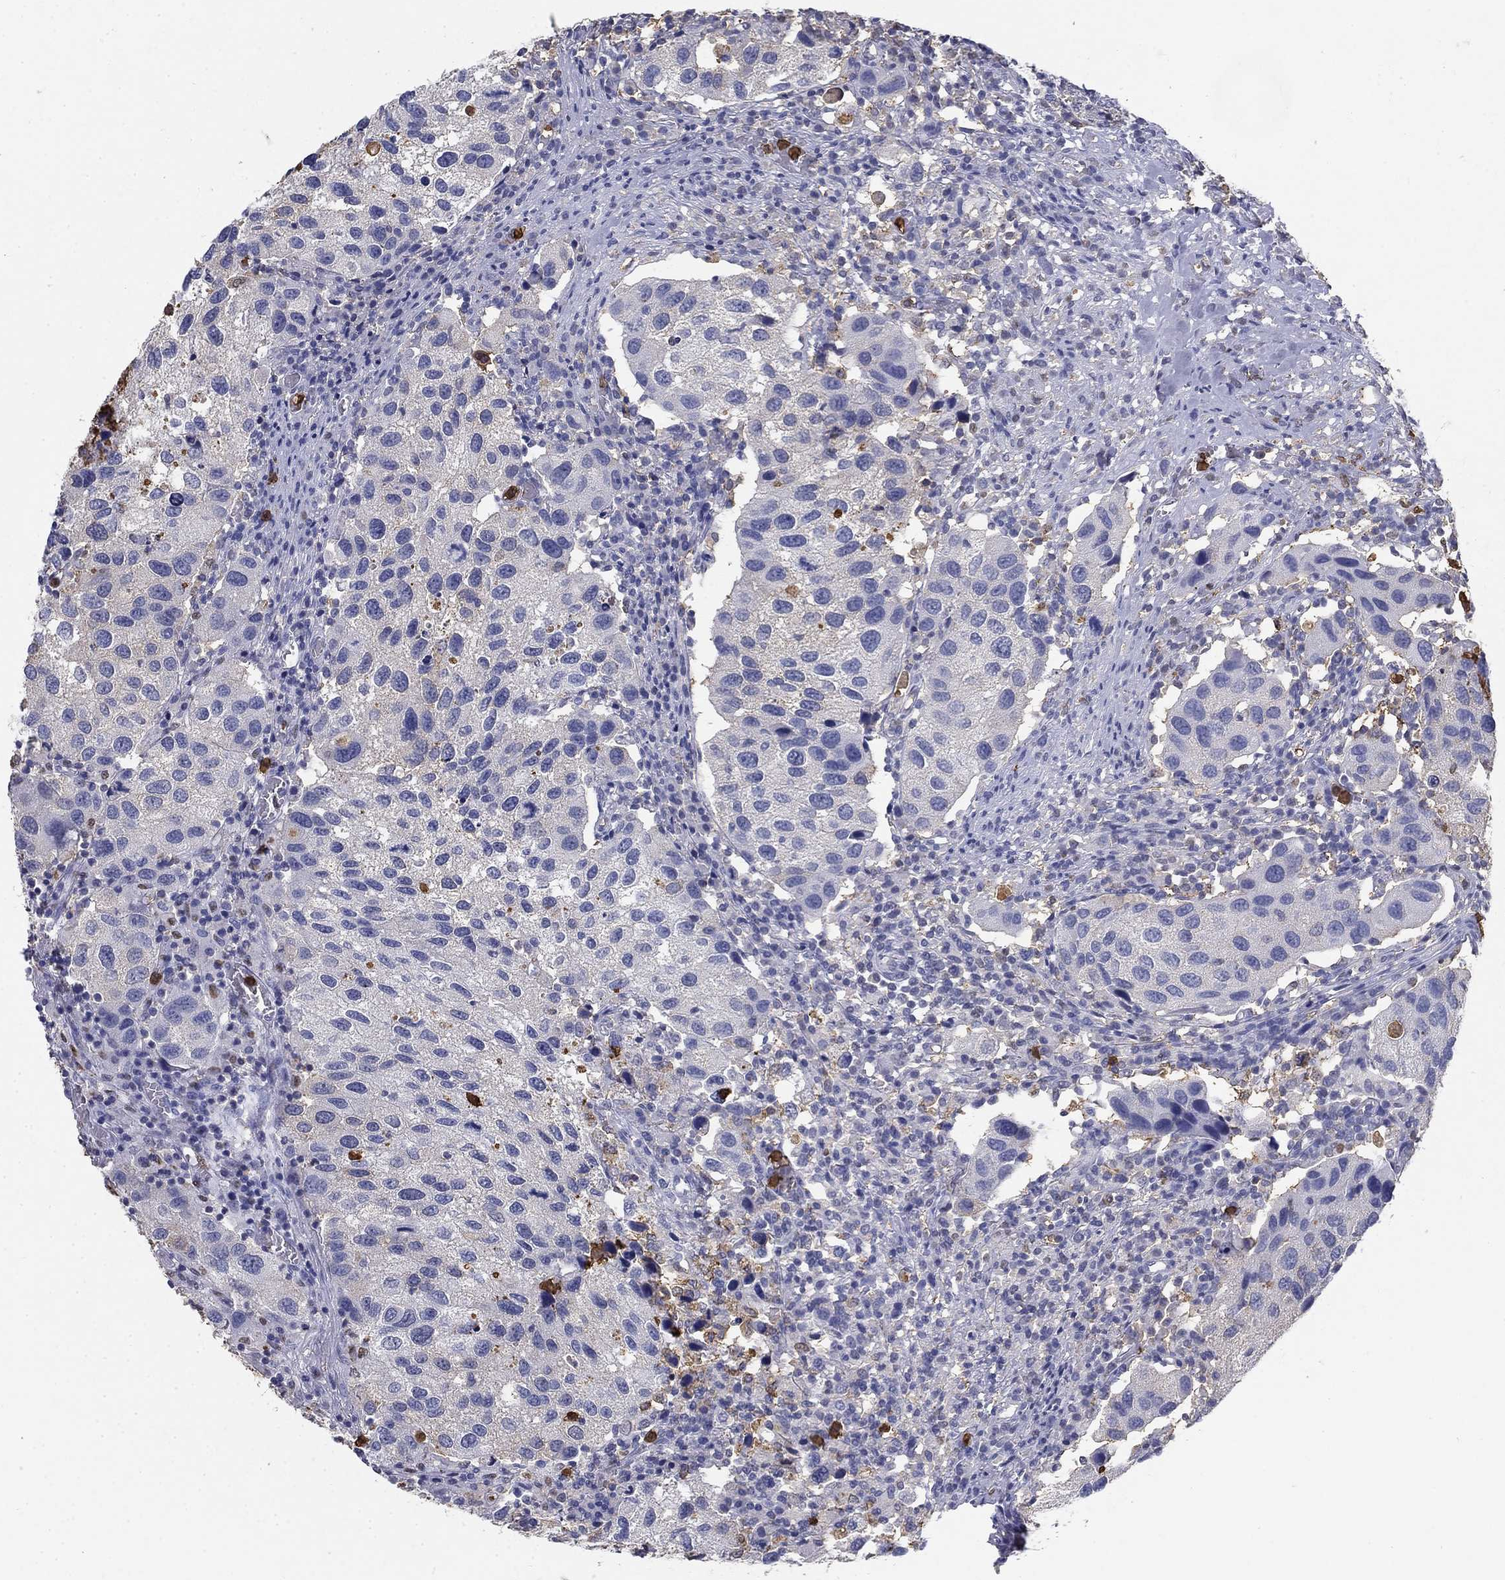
{"staining": {"intensity": "negative", "quantity": "none", "location": "none"}, "tissue": "urothelial cancer", "cell_type": "Tumor cells", "image_type": "cancer", "snomed": [{"axis": "morphology", "description": "Urothelial carcinoma, High grade"}, {"axis": "topography", "description": "Urinary bladder"}], "caption": "This histopathology image is of urothelial cancer stained with immunohistochemistry to label a protein in brown with the nuclei are counter-stained blue. There is no expression in tumor cells.", "gene": "IGSF8", "patient": {"sex": "male", "age": 79}}